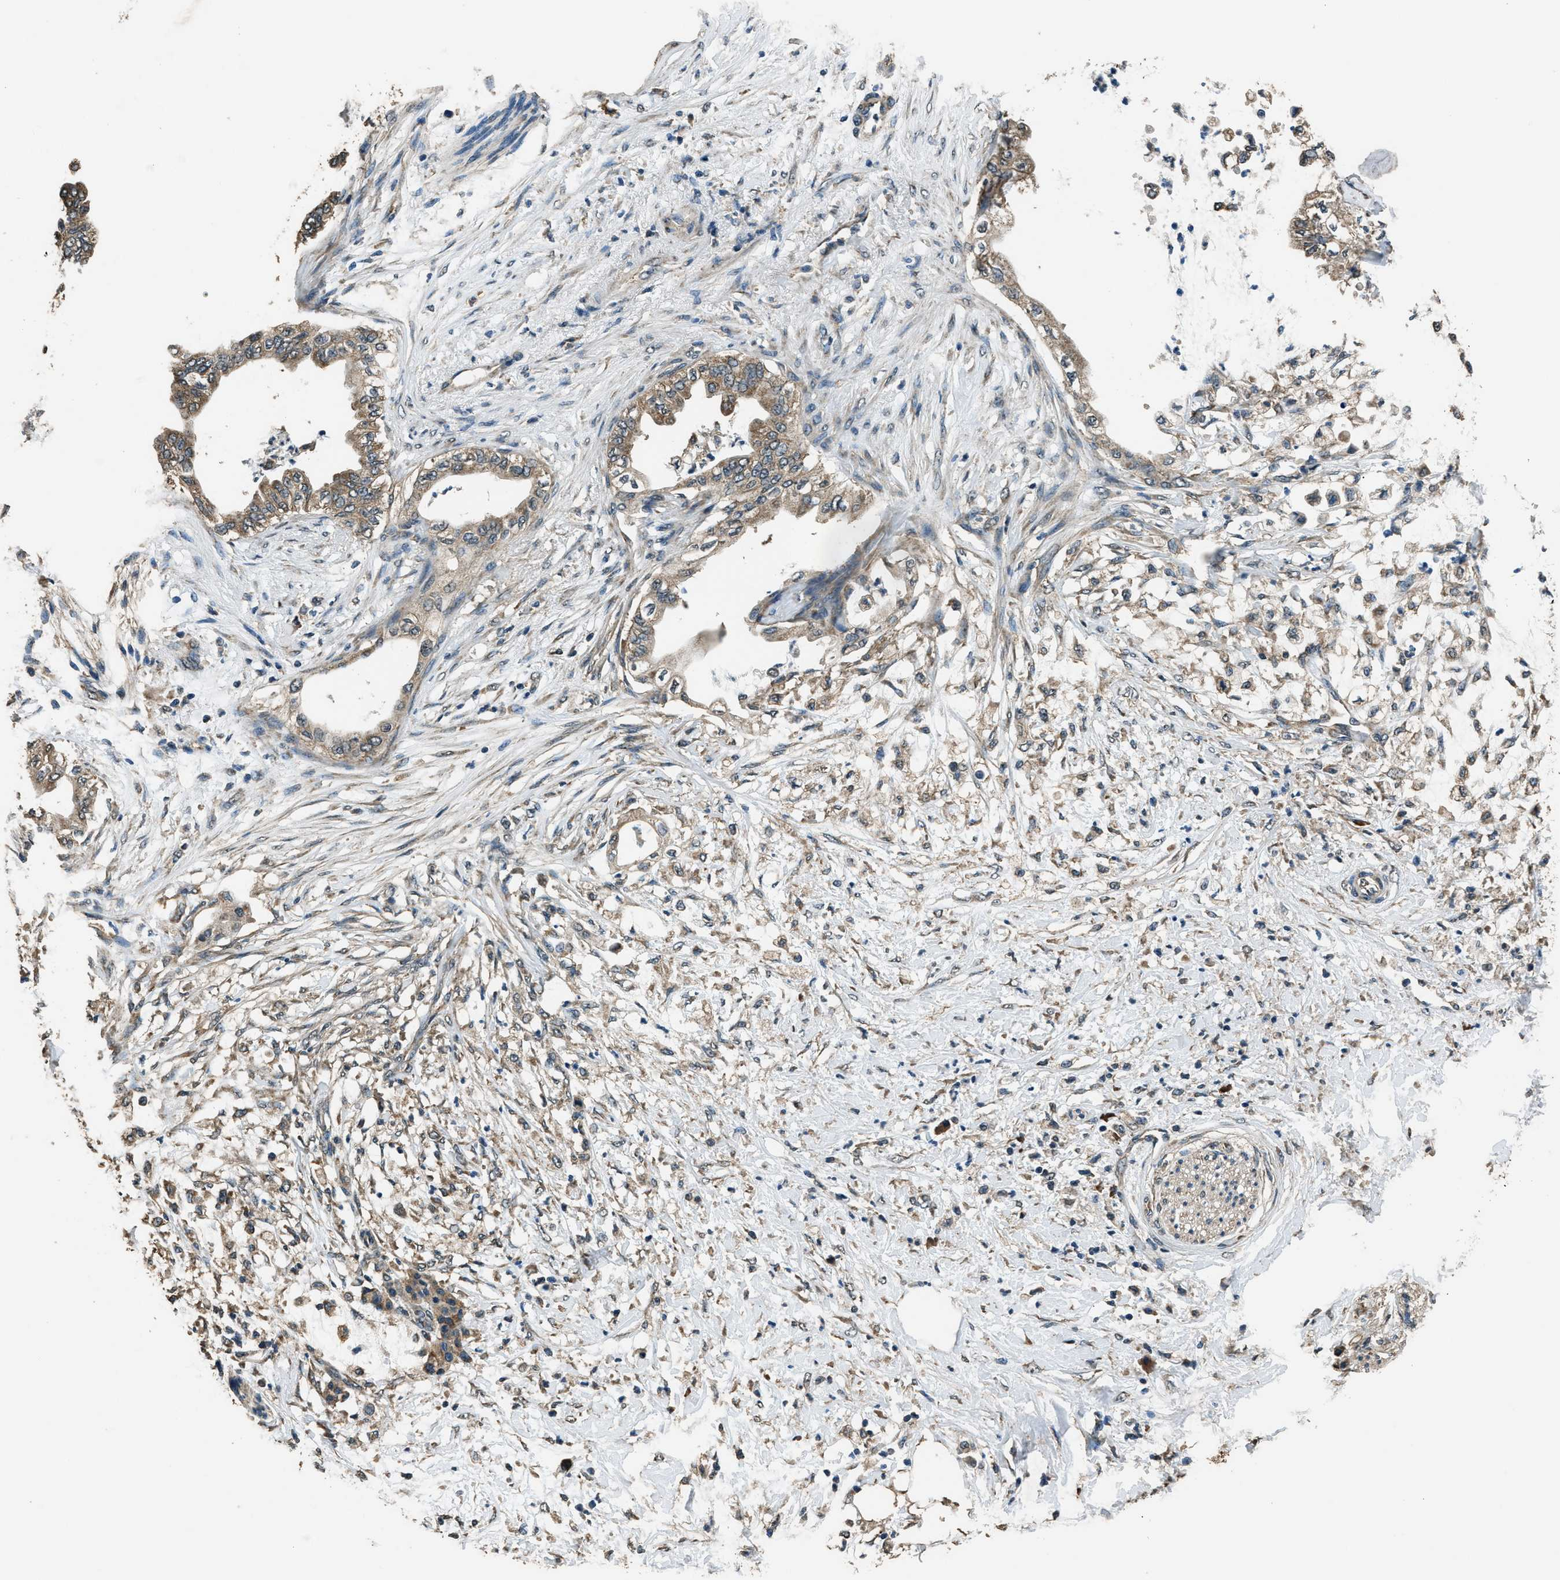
{"staining": {"intensity": "weak", "quantity": "25%-75%", "location": "cytoplasmic/membranous"}, "tissue": "pancreatic cancer", "cell_type": "Tumor cells", "image_type": "cancer", "snomed": [{"axis": "morphology", "description": "Normal tissue, NOS"}, {"axis": "morphology", "description": "Adenocarcinoma, NOS"}, {"axis": "topography", "description": "Pancreas"}, {"axis": "topography", "description": "Duodenum"}], "caption": "This image displays pancreatic cancer (adenocarcinoma) stained with immunohistochemistry (IHC) to label a protein in brown. The cytoplasmic/membranous of tumor cells show weak positivity for the protein. Nuclei are counter-stained blue.", "gene": "SALL3", "patient": {"sex": "female", "age": 60}}